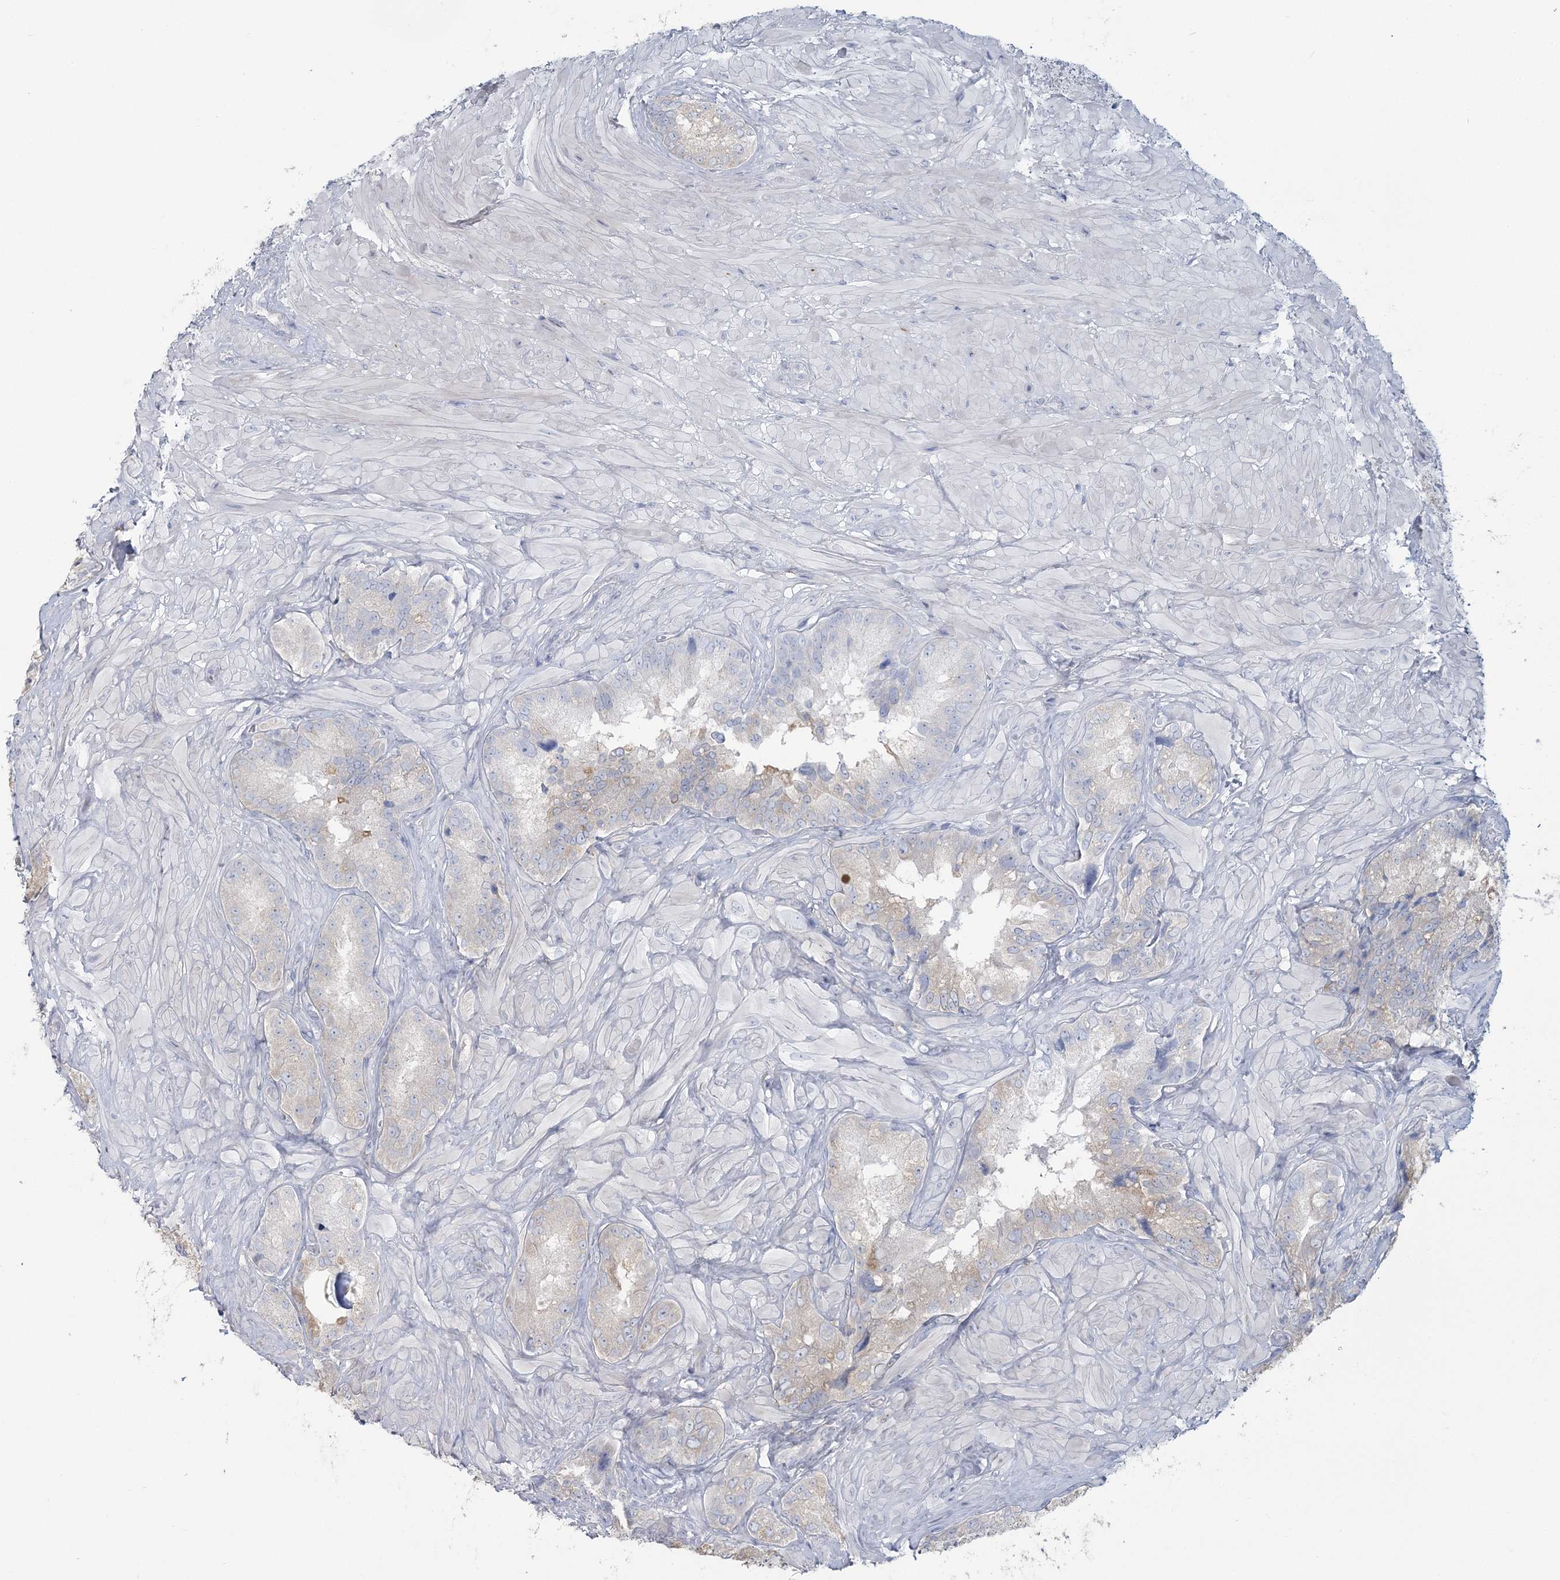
{"staining": {"intensity": "weak", "quantity": "<25%", "location": "cytoplasmic/membranous"}, "tissue": "seminal vesicle", "cell_type": "Glandular cells", "image_type": "normal", "snomed": [{"axis": "morphology", "description": "Normal tissue, NOS"}, {"axis": "topography", "description": "Seminal veicle"}, {"axis": "topography", "description": "Peripheral nerve tissue"}], "caption": "This is an immunohistochemistry histopathology image of normal human seminal vesicle. There is no positivity in glandular cells.", "gene": "CMBL", "patient": {"sex": "male", "age": 67}}